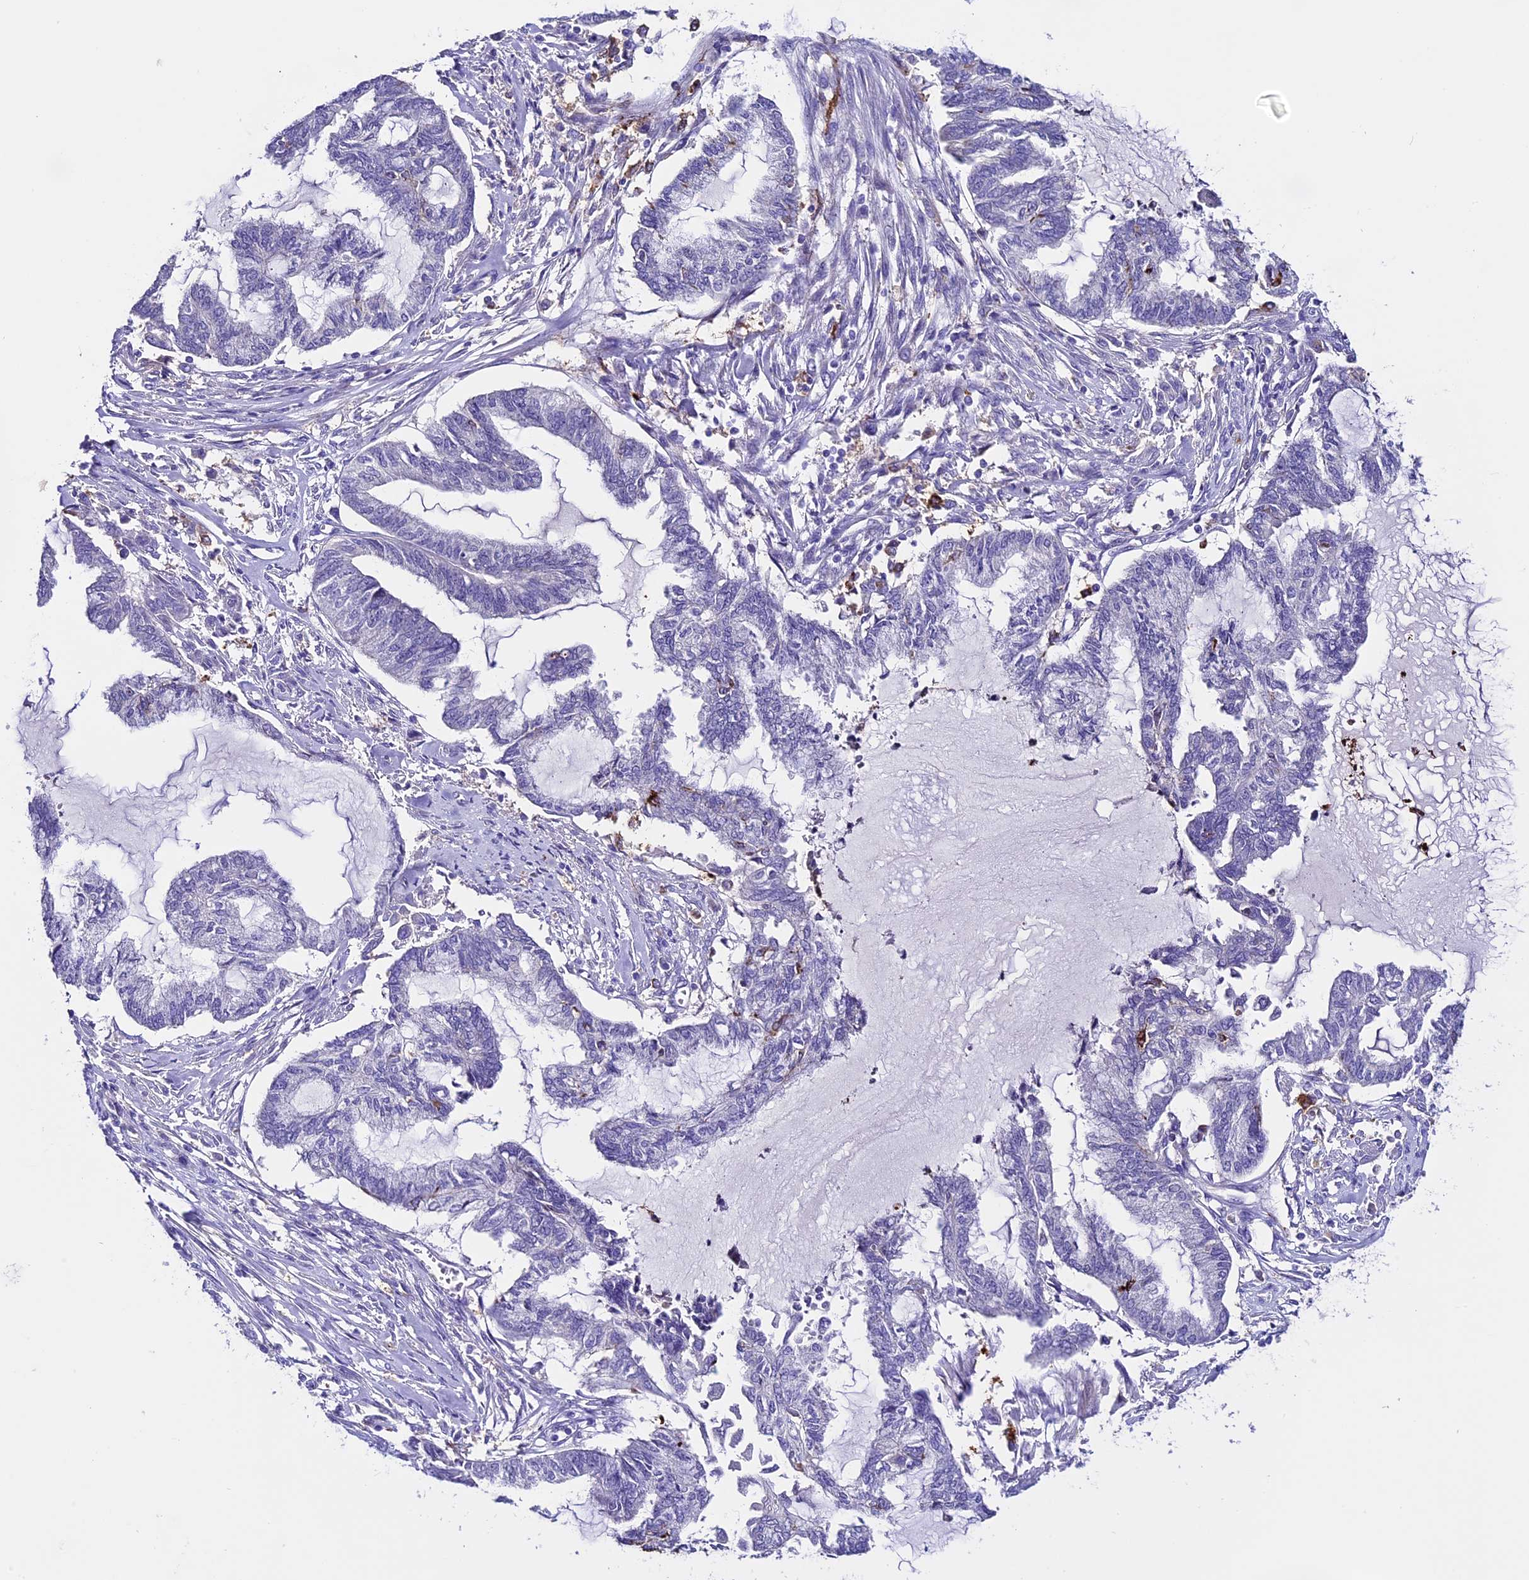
{"staining": {"intensity": "negative", "quantity": "none", "location": "none"}, "tissue": "endometrial cancer", "cell_type": "Tumor cells", "image_type": "cancer", "snomed": [{"axis": "morphology", "description": "Adenocarcinoma, NOS"}, {"axis": "topography", "description": "Endometrium"}], "caption": "Immunohistochemistry (IHC) photomicrograph of neoplastic tissue: human endometrial adenocarcinoma stained with DAB displays no significant protein positivity in tumor cells.", "gene": "NOD2", "patient": {"sex": "female", "age": 86}}